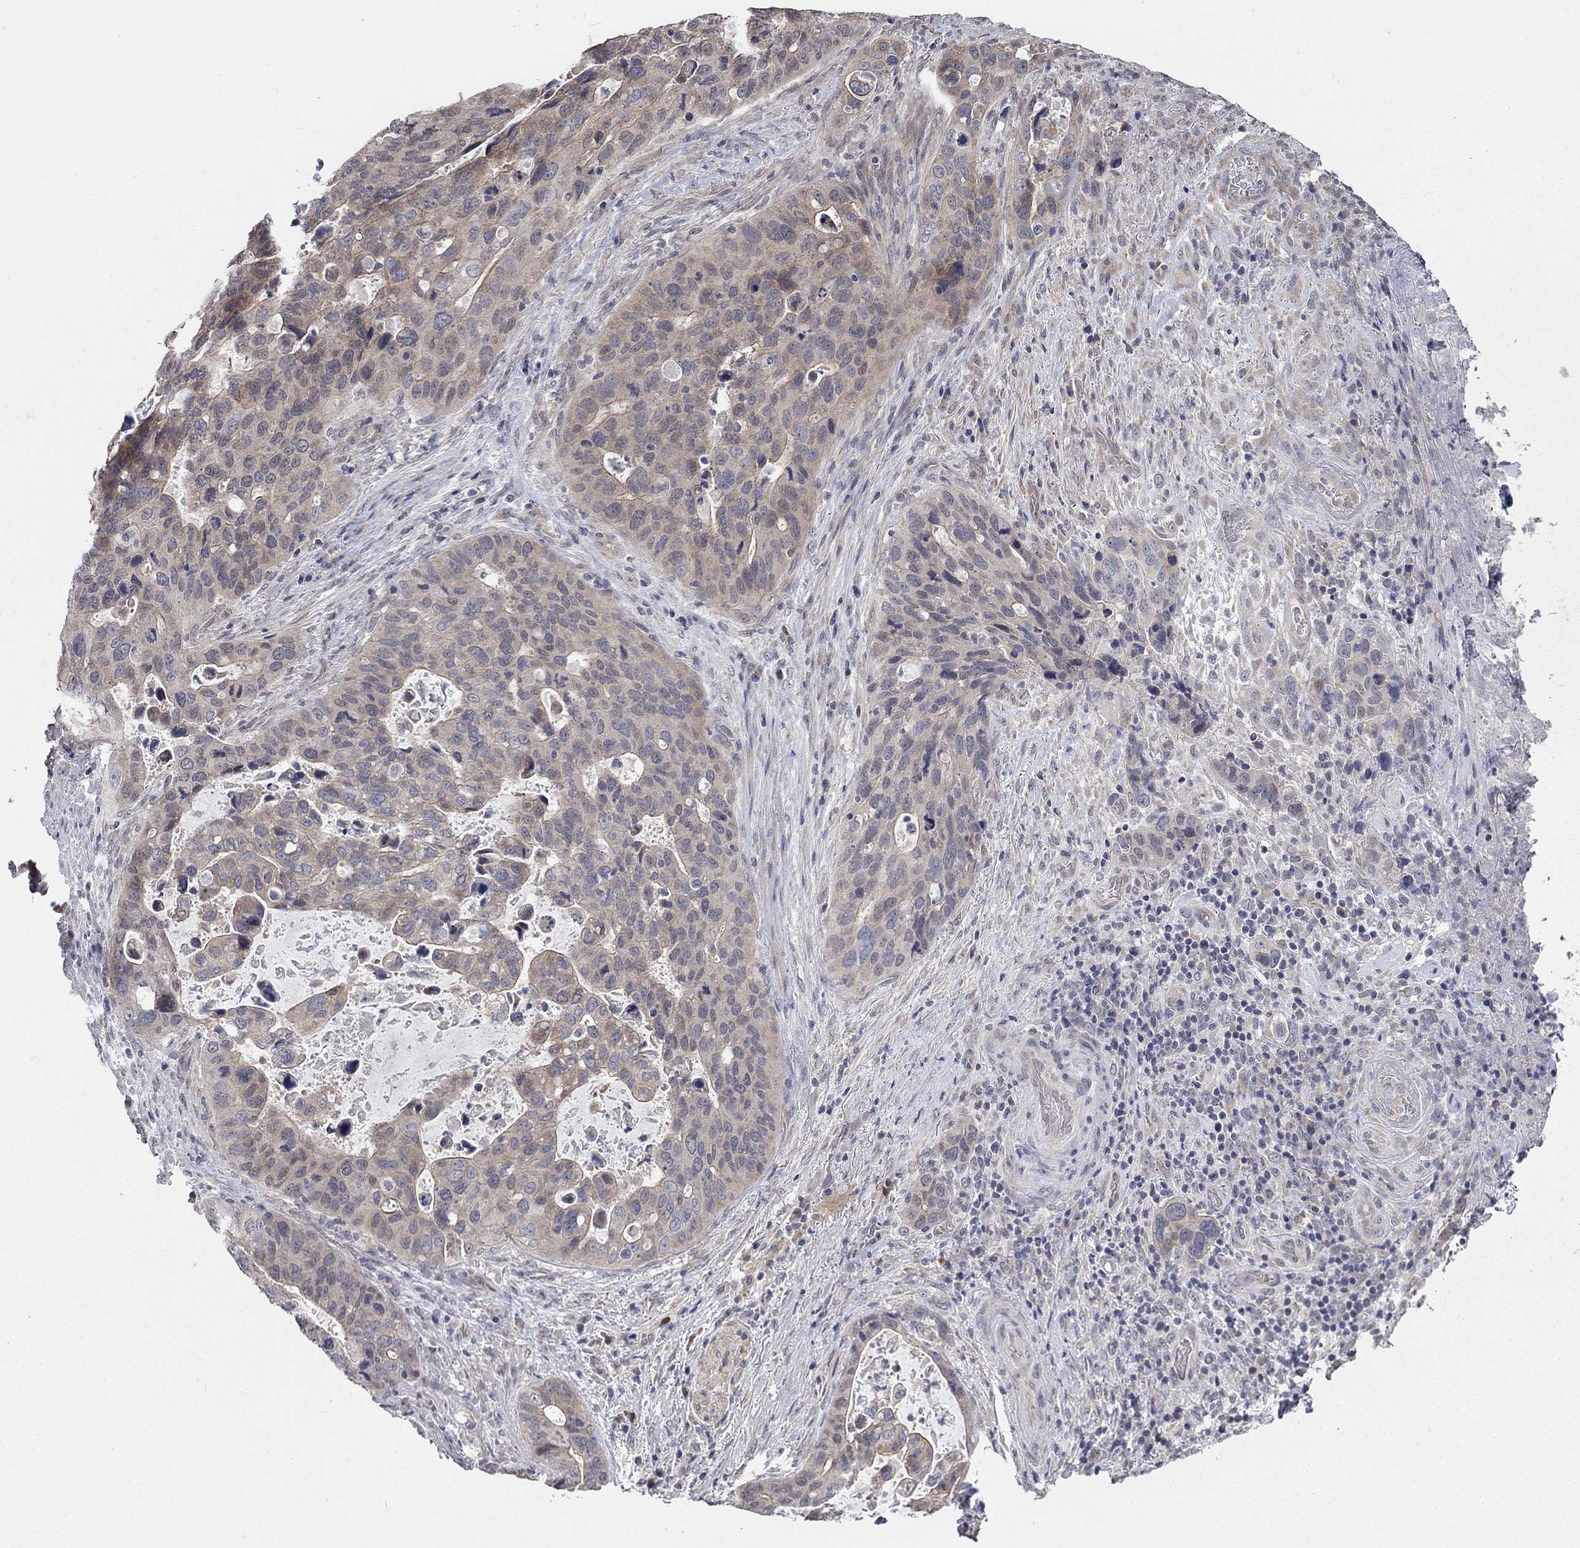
{"staining": {"intensity": "weak", "quantity": "<25%", "location": "cytoplasmic/membranous"}, "tissue": "stomach cancer", "cell_type": "Tumor cells", "image_type": "cancer", "snomed": [{"axis": "morphology", "description": "Adenocarcinoma, NOS"}, {"axis": "topography", "description": "Stomach"}], "caption": "DAB immunohistochemical staining of human stomach cancer exhibits no significant staining in tumor cells. Brightfield microscopy of immunohistochemistry stained with DAB (brown) and hematoxylin (blue), captured at high magnification.", "gene": "WASF3", "patient": {"sex": "male", "age": 54}}